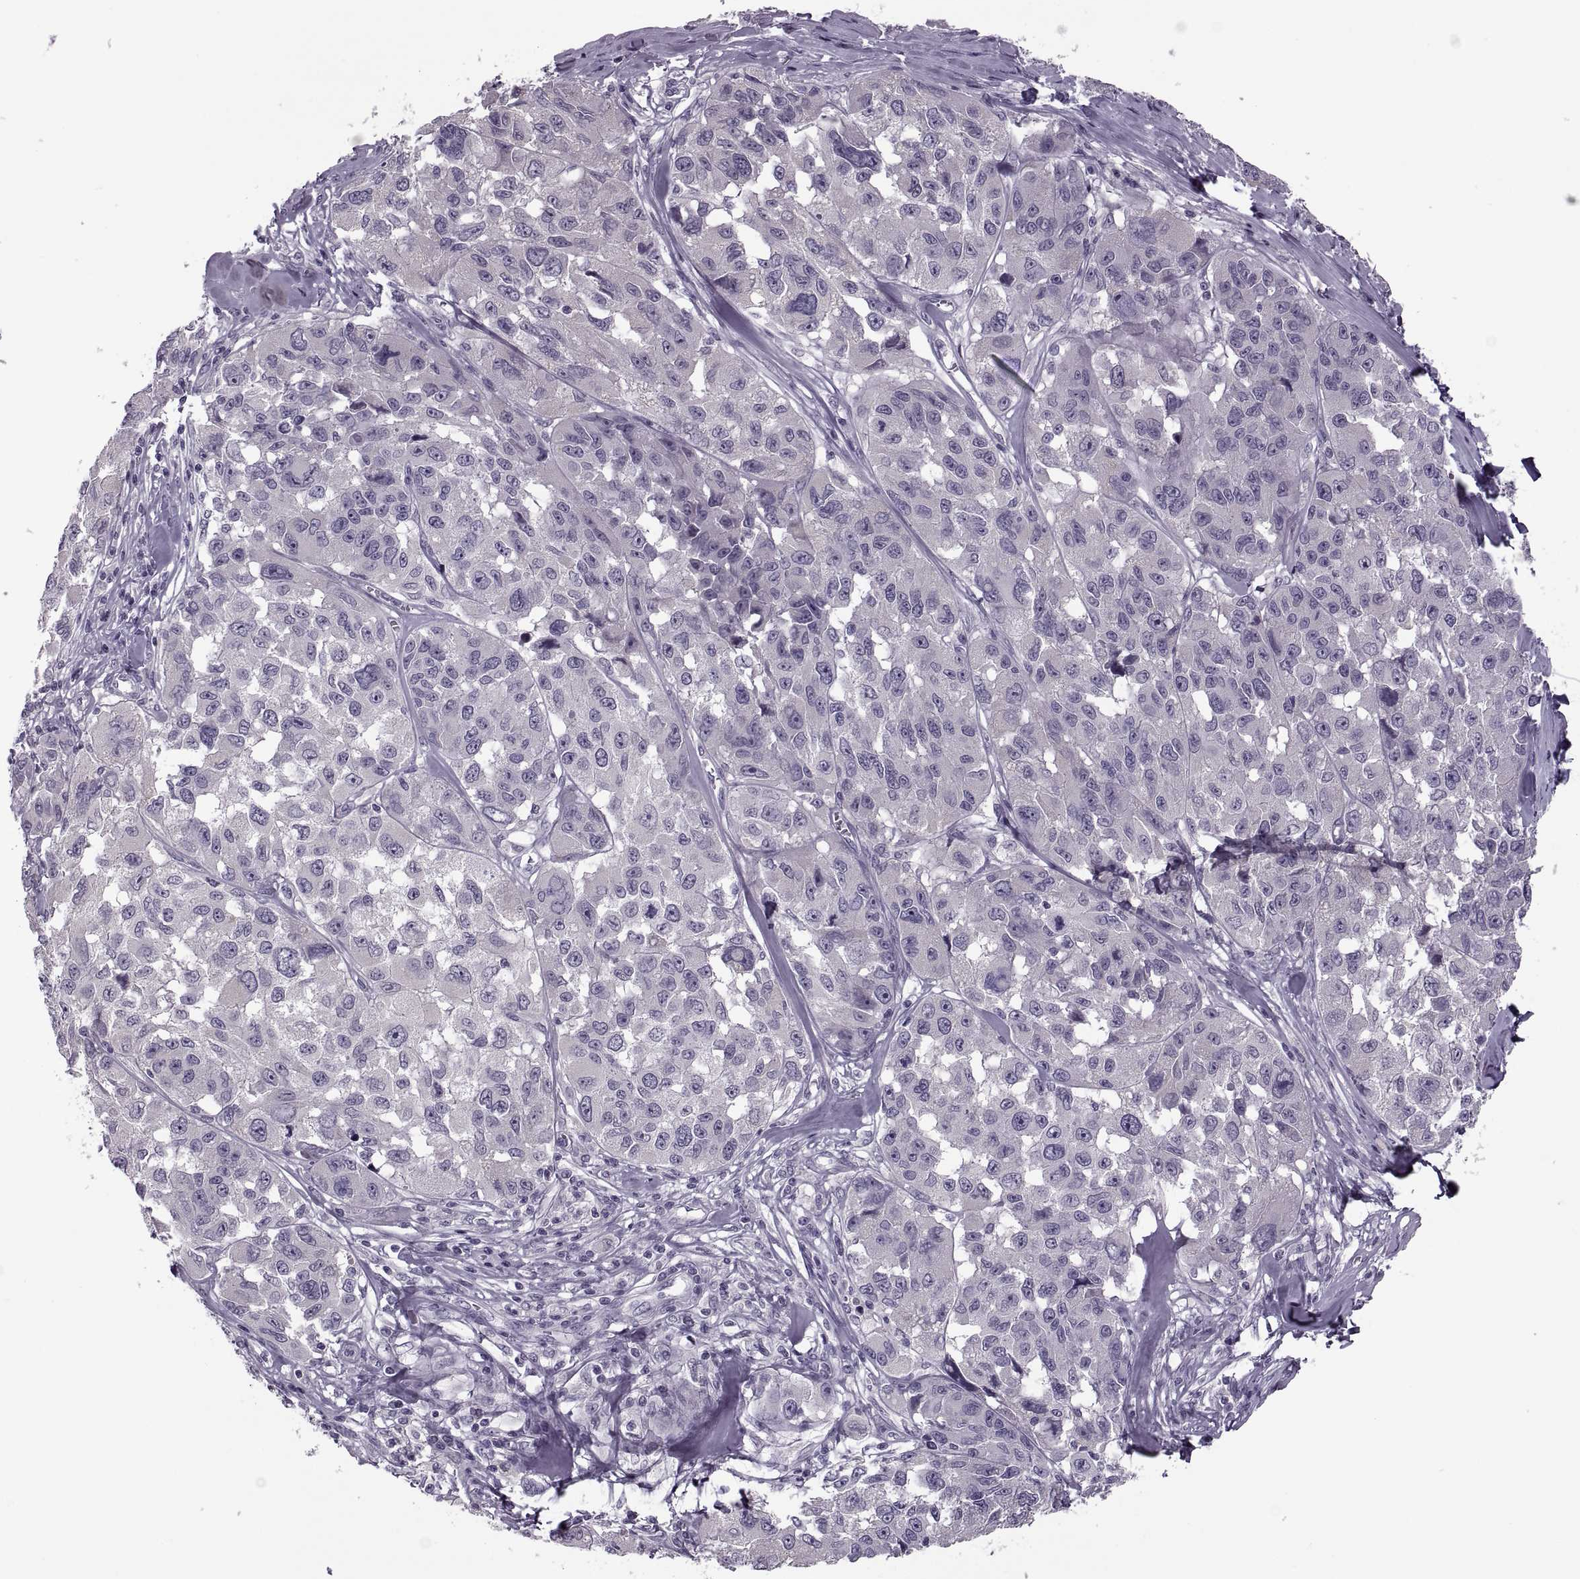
{"staining": {"intensity": "negative", "quantity": "none", "location": "none"}, "tissue": "melanoma", "cell_type": "Tumor cells", "image_type": "cancer", "snomed": [{"axis": "morphology", "description": "Malignant melanoma, NOS"}, {"axis": "topography", "description": "Skin"}], "caption": "Immunohistochemical staining of human malignant melanoma reveals no significant expression in tumor cells.", "gene": "PRSS54", "patient": {"sex": "female", "age": 66}}